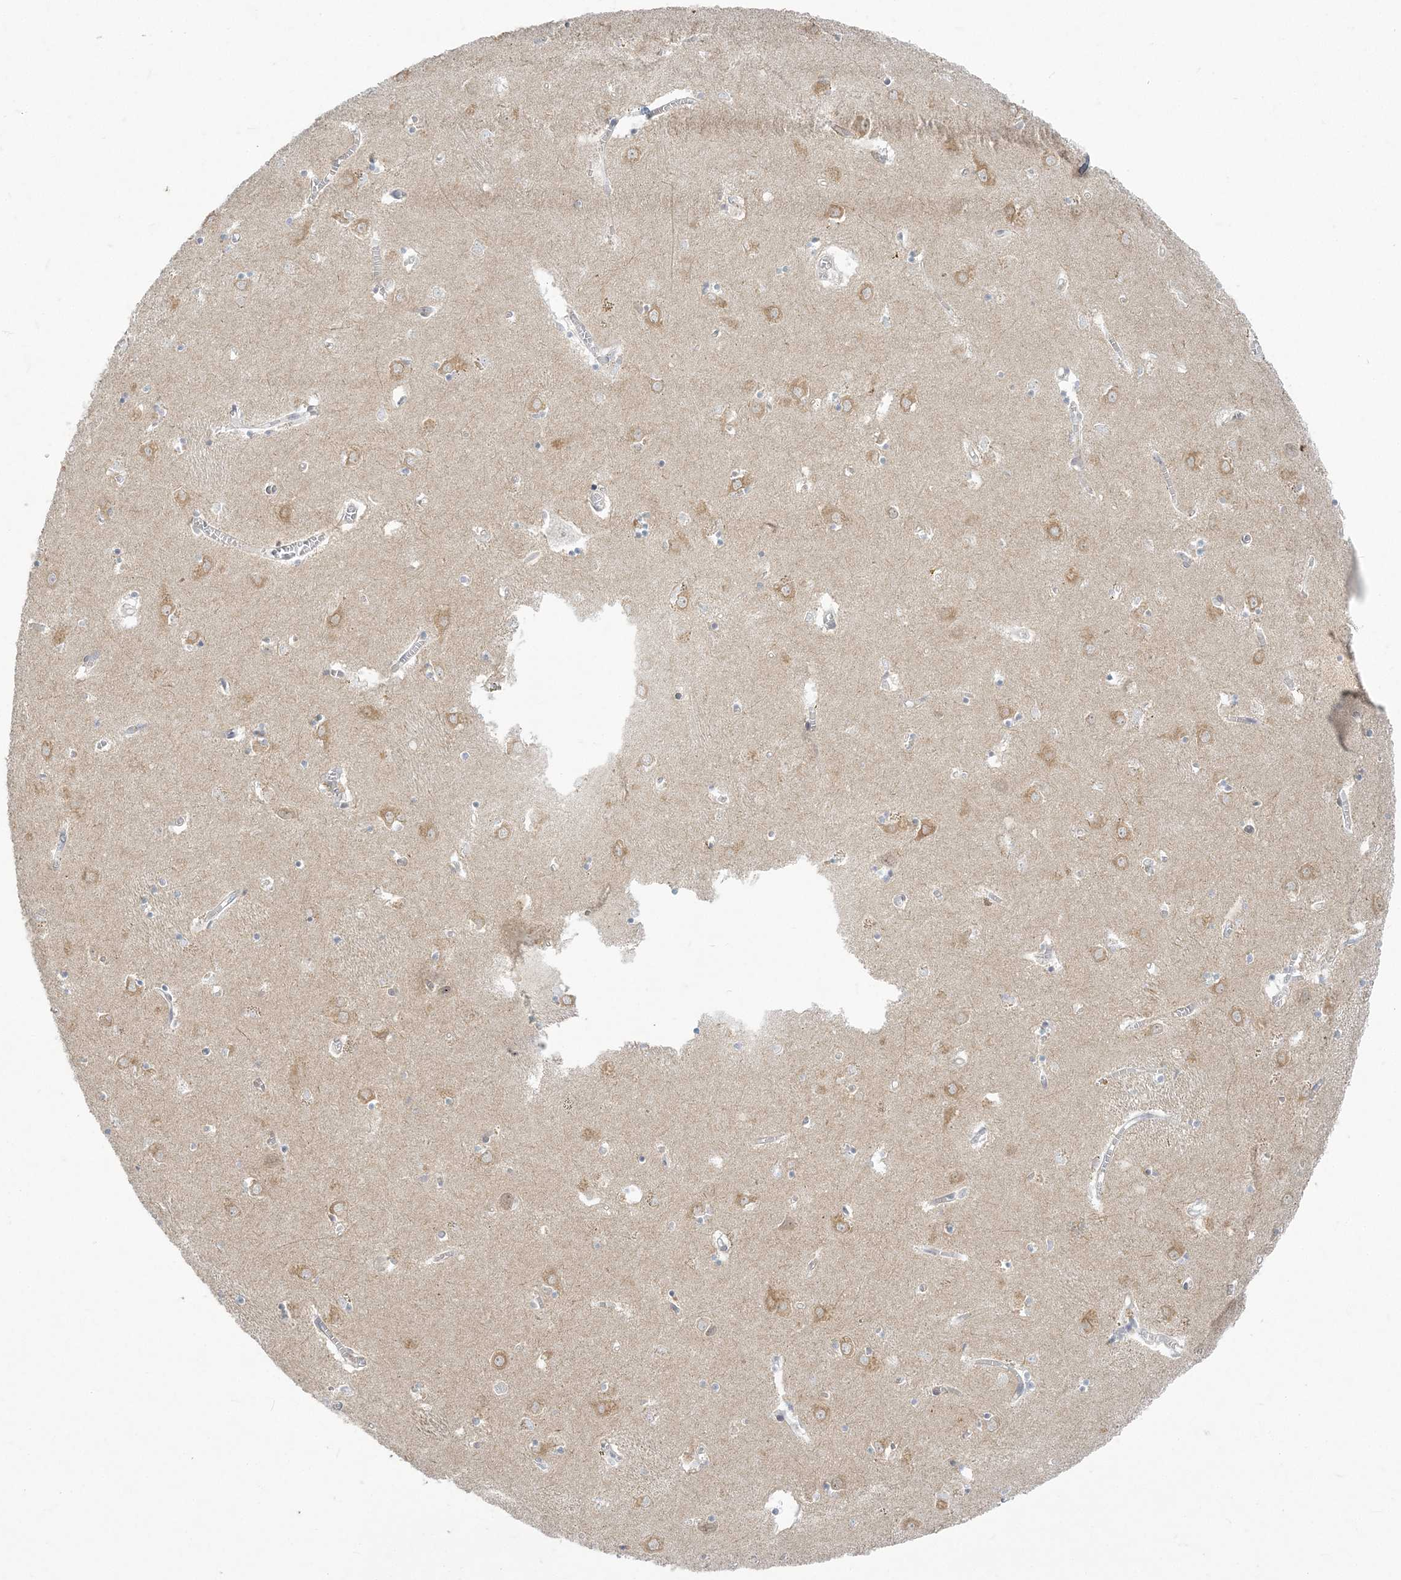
{"staining": {"intensity": "negative", "quantity": "none", "location": "none"}, "tissue": "caudate", "cell_type": "Glial cells", "image_type": "normal", "snomed": [{"axis": "morphology", "description": "Normal tissue, NOS"}, {"axis": "topography", "description": "Lateral ventricle wall"}], "caption": "Immunohistochemistry of unremarkable caudate shows no expression in glial cells. (Immunohistochemistry (ihc), brightfield microscopy, high magnification).", "gene": "ZC3H6", "patient": {"sex": "male", "age": 70}}